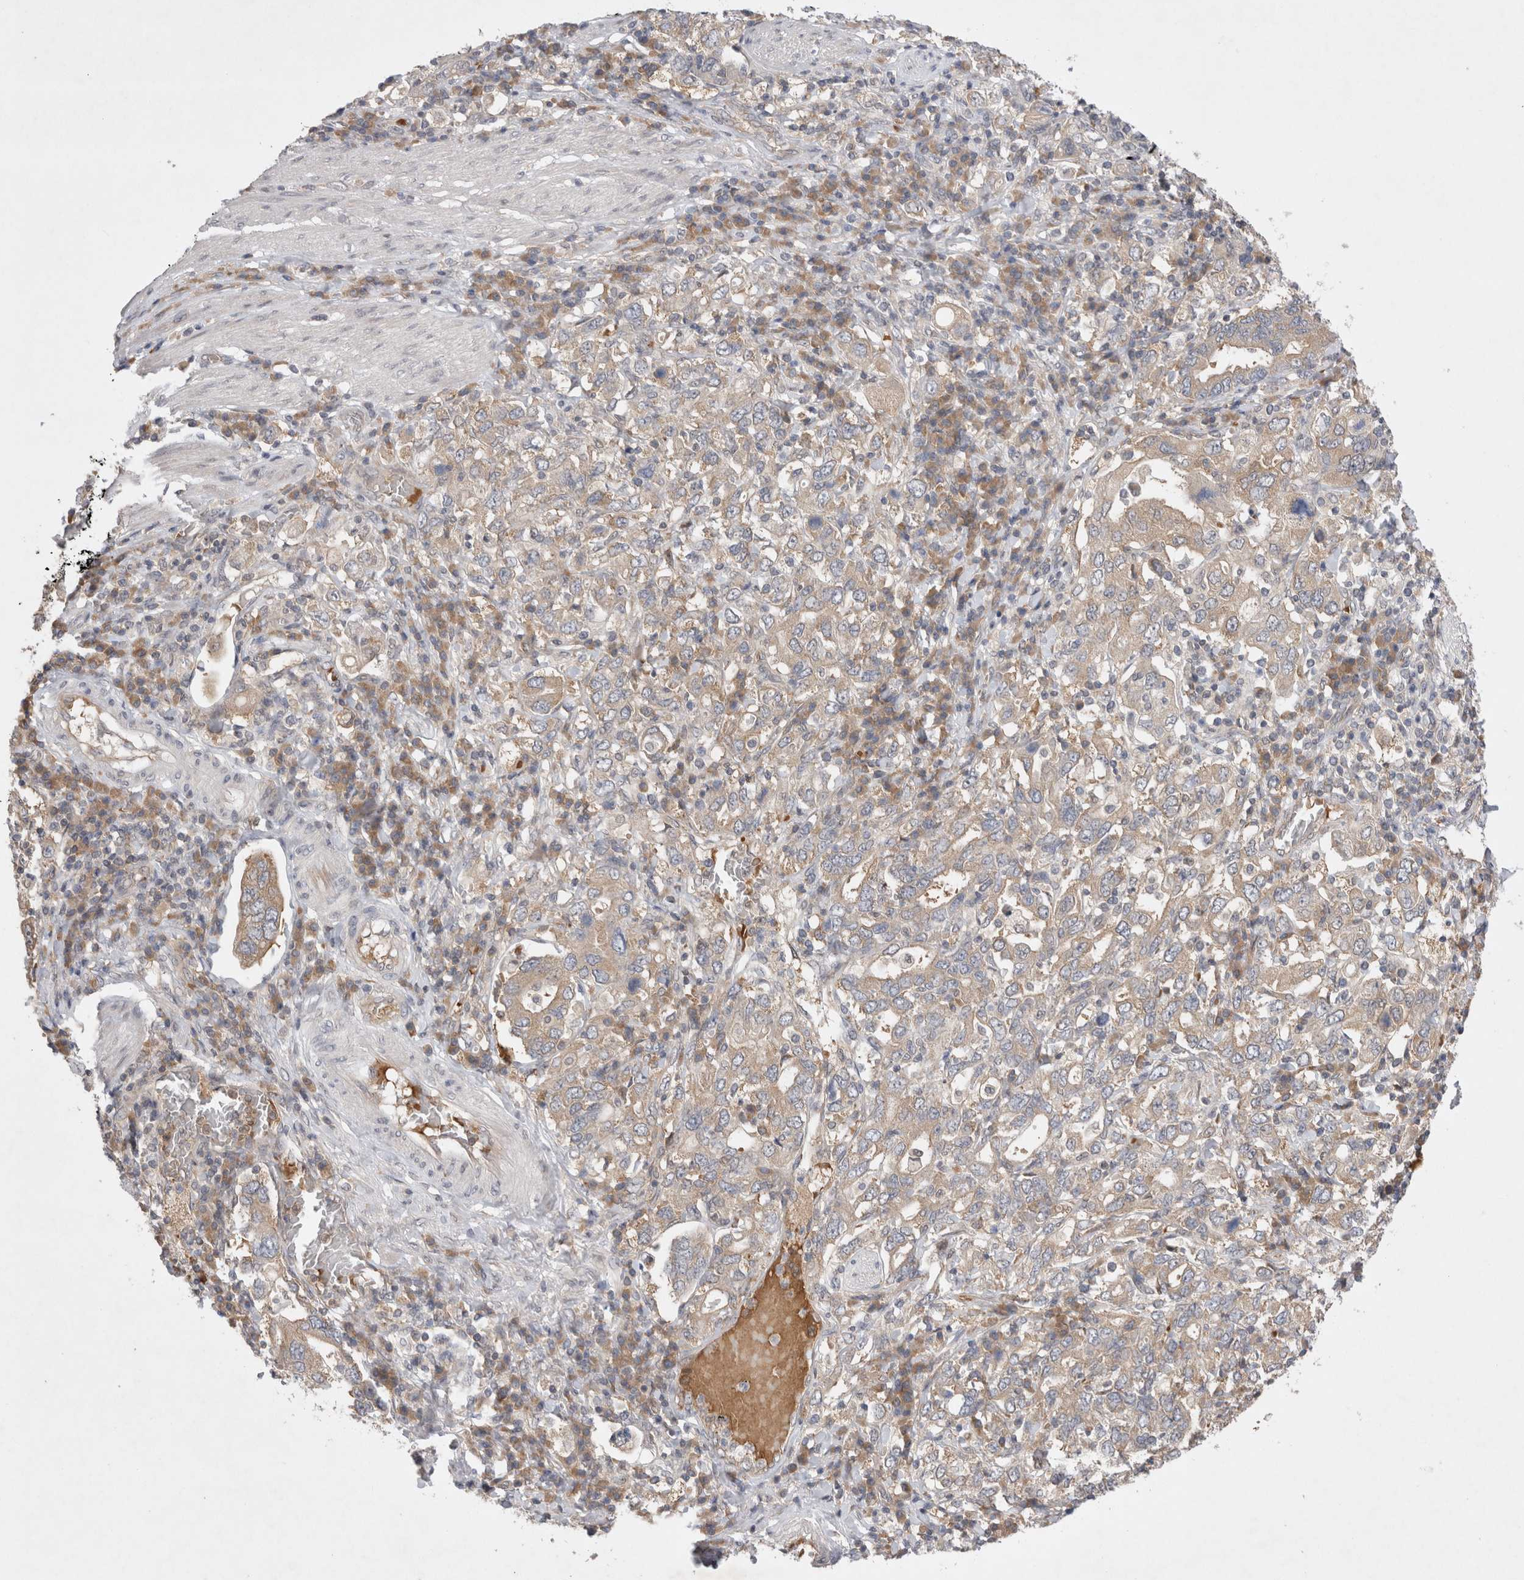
{"staining": {"intensity": "weak", "quantity": ">75%", "location": "cytoplasmic/membranous"}, "tissue": "stomach cancer", "cell_type": "Tumor cells", "image_type": "cancer", "snomed": [{"axis": "morphology", "description": "Adenocarcinoma, NOS"}, {"axis": "topography", "description": "Stomach, upper"}], "caption": "Weak cytoplasmic/membranous expression for a protein is seen in approximately >75% of tumor cells of stomach cancer (adenocarcinoma) using IHC.", "gene": "EIF3E", "patient": {"sex": "male", "age": 62}}